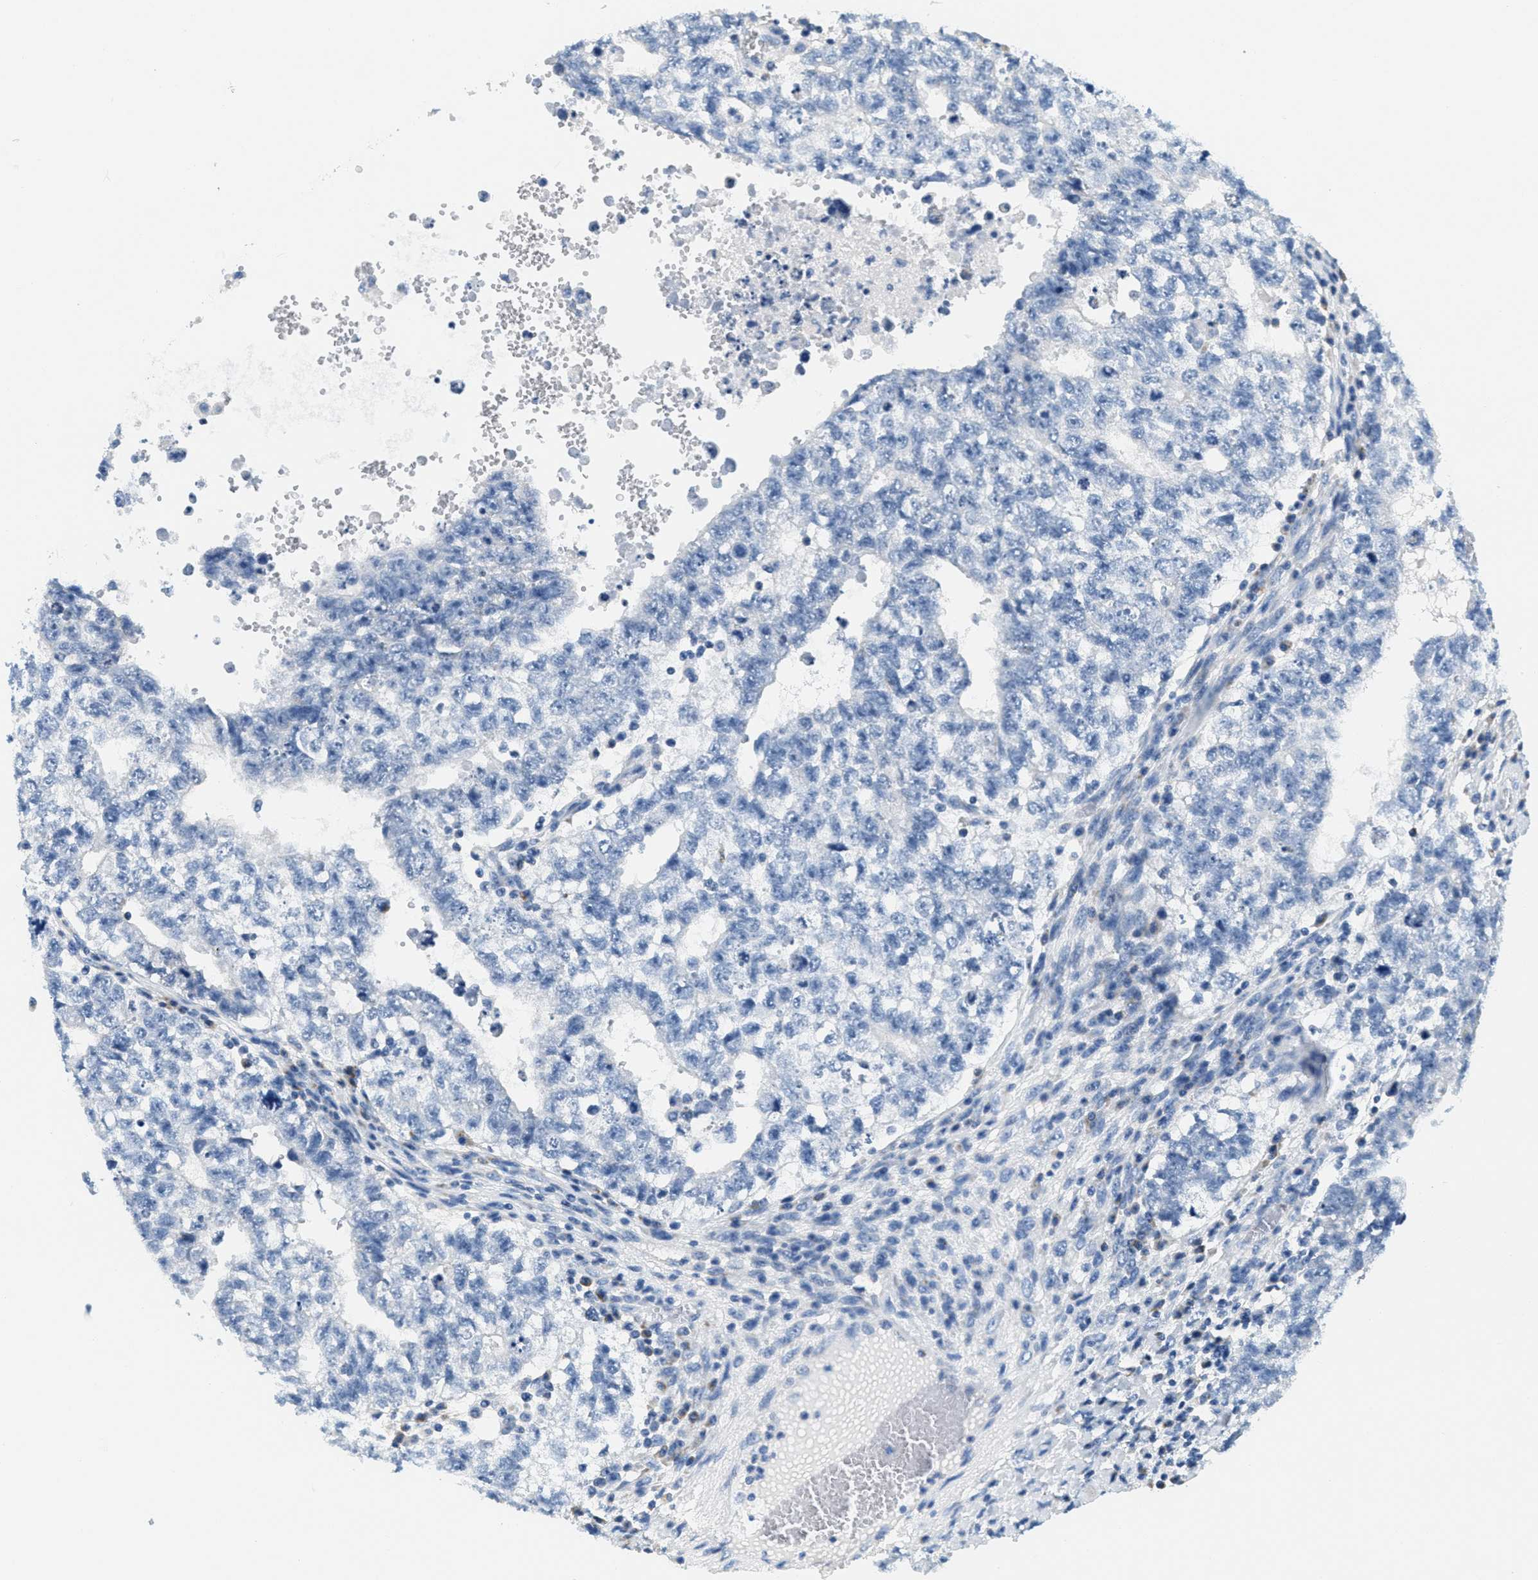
{"staining": {"intensity": "negative", "quantity": "none", "location": "none"}, "tissue": "testis cancer", "cell_type": "Tumor cells", "image_type": "cancer", "snomed": [{"axis": "morphology", "description": "Seminoma, NOS"}, {"axis": "morphology", "description": "Carcinoma, Embryonal, NOS"}, {"axis": "topography", "description": "Testis"}], "caption": "Testis cancer was stained to show a protein in brown. There is no significant staining in tumor cells.", "gene": "CA4", "patient": {"sex": "male", "age": 38}}